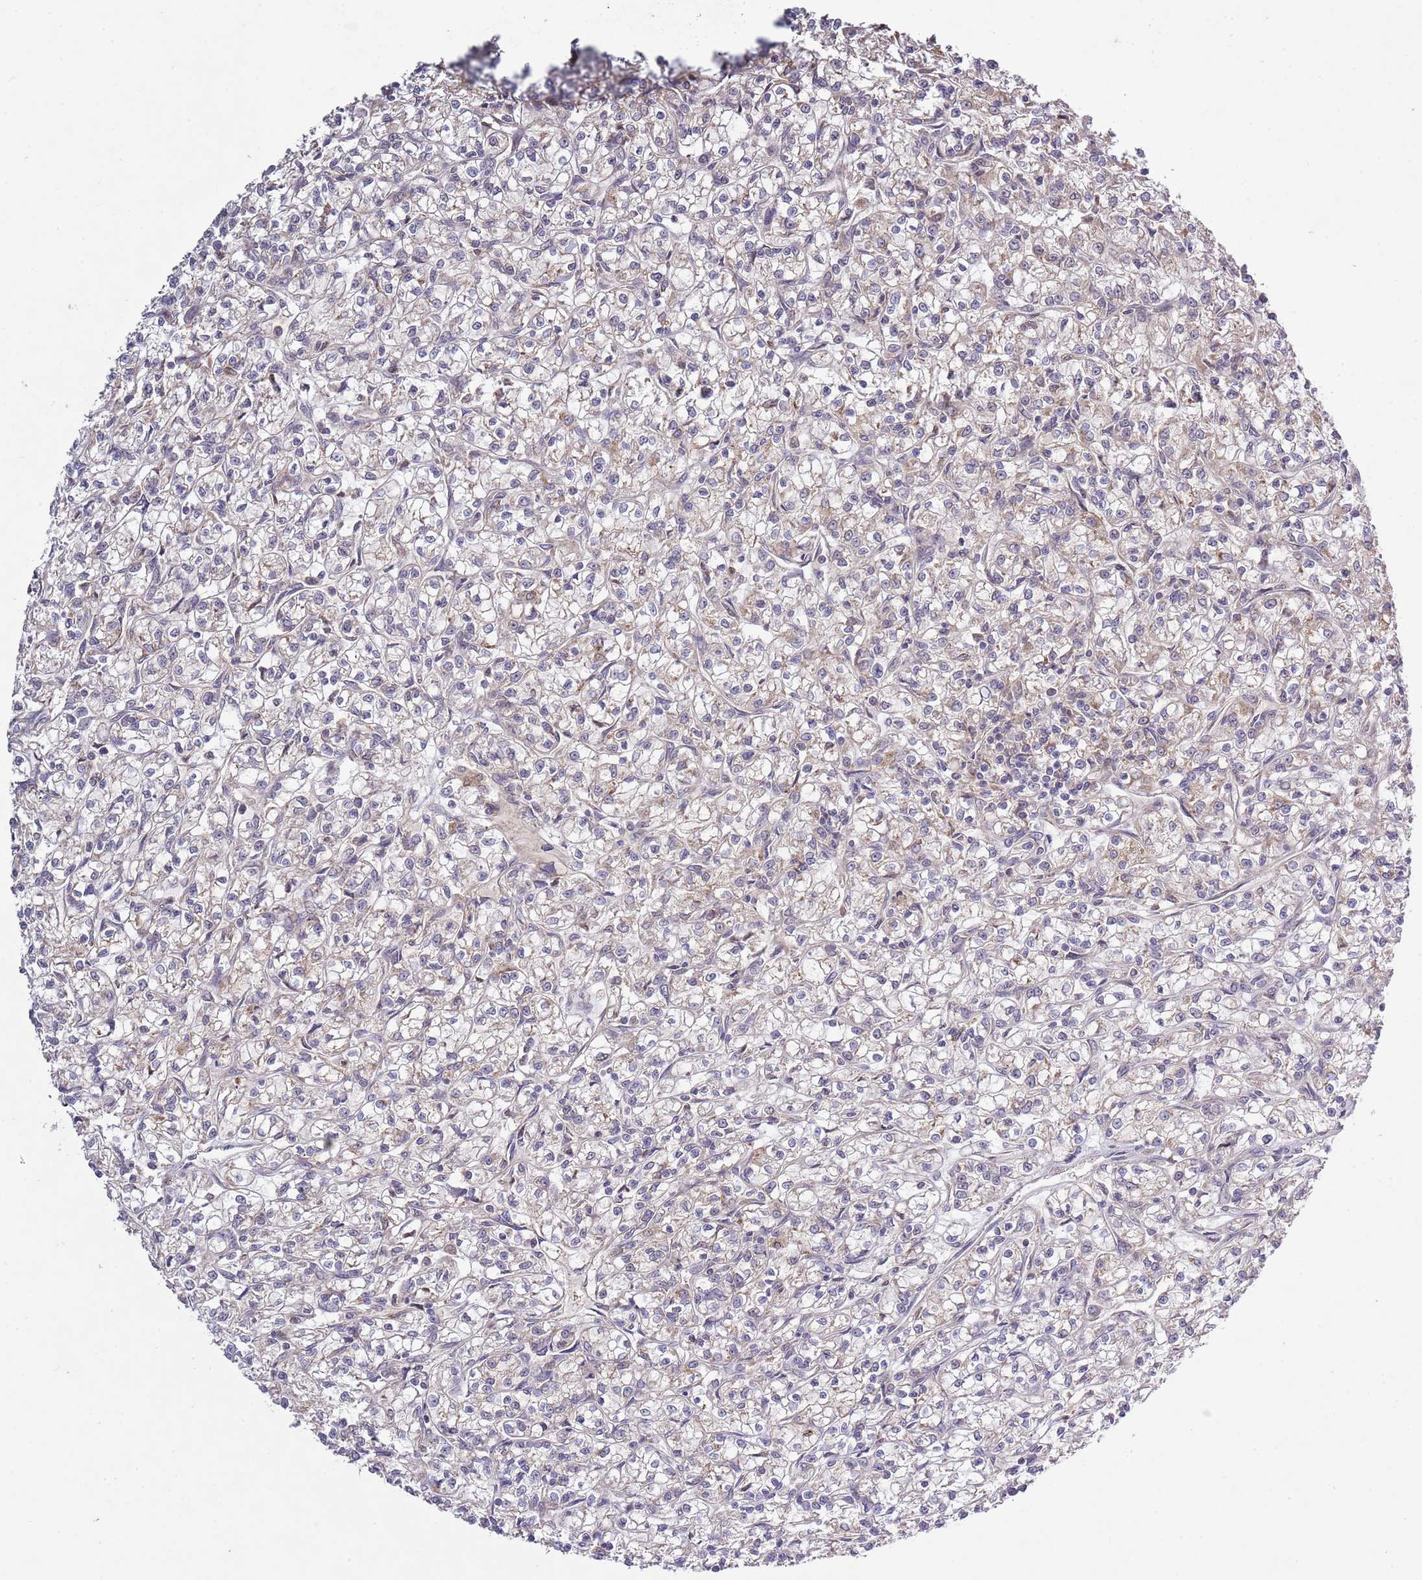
{"staining": {"intensity": "weak", "quantity": "25%-75%", "location": "cytoplasmic/membranous"}, "tissue": "renal cancer", "cell_type": "Tumor cells", "image_type": "cancer", "snomed": [{"axis": "morphology", "description": "Adenocarcinoma, NOS"}, {"axis": "topography", "description": "Kidney"}], "caption": "A low amount of weak cytoplasmic/membranous positivity is identified in approximately 25%-75% of tumor cells in renal adenocarcinoma tissue.", "gene": "IVD", "patient": {"sex": "female", "age": 59}}